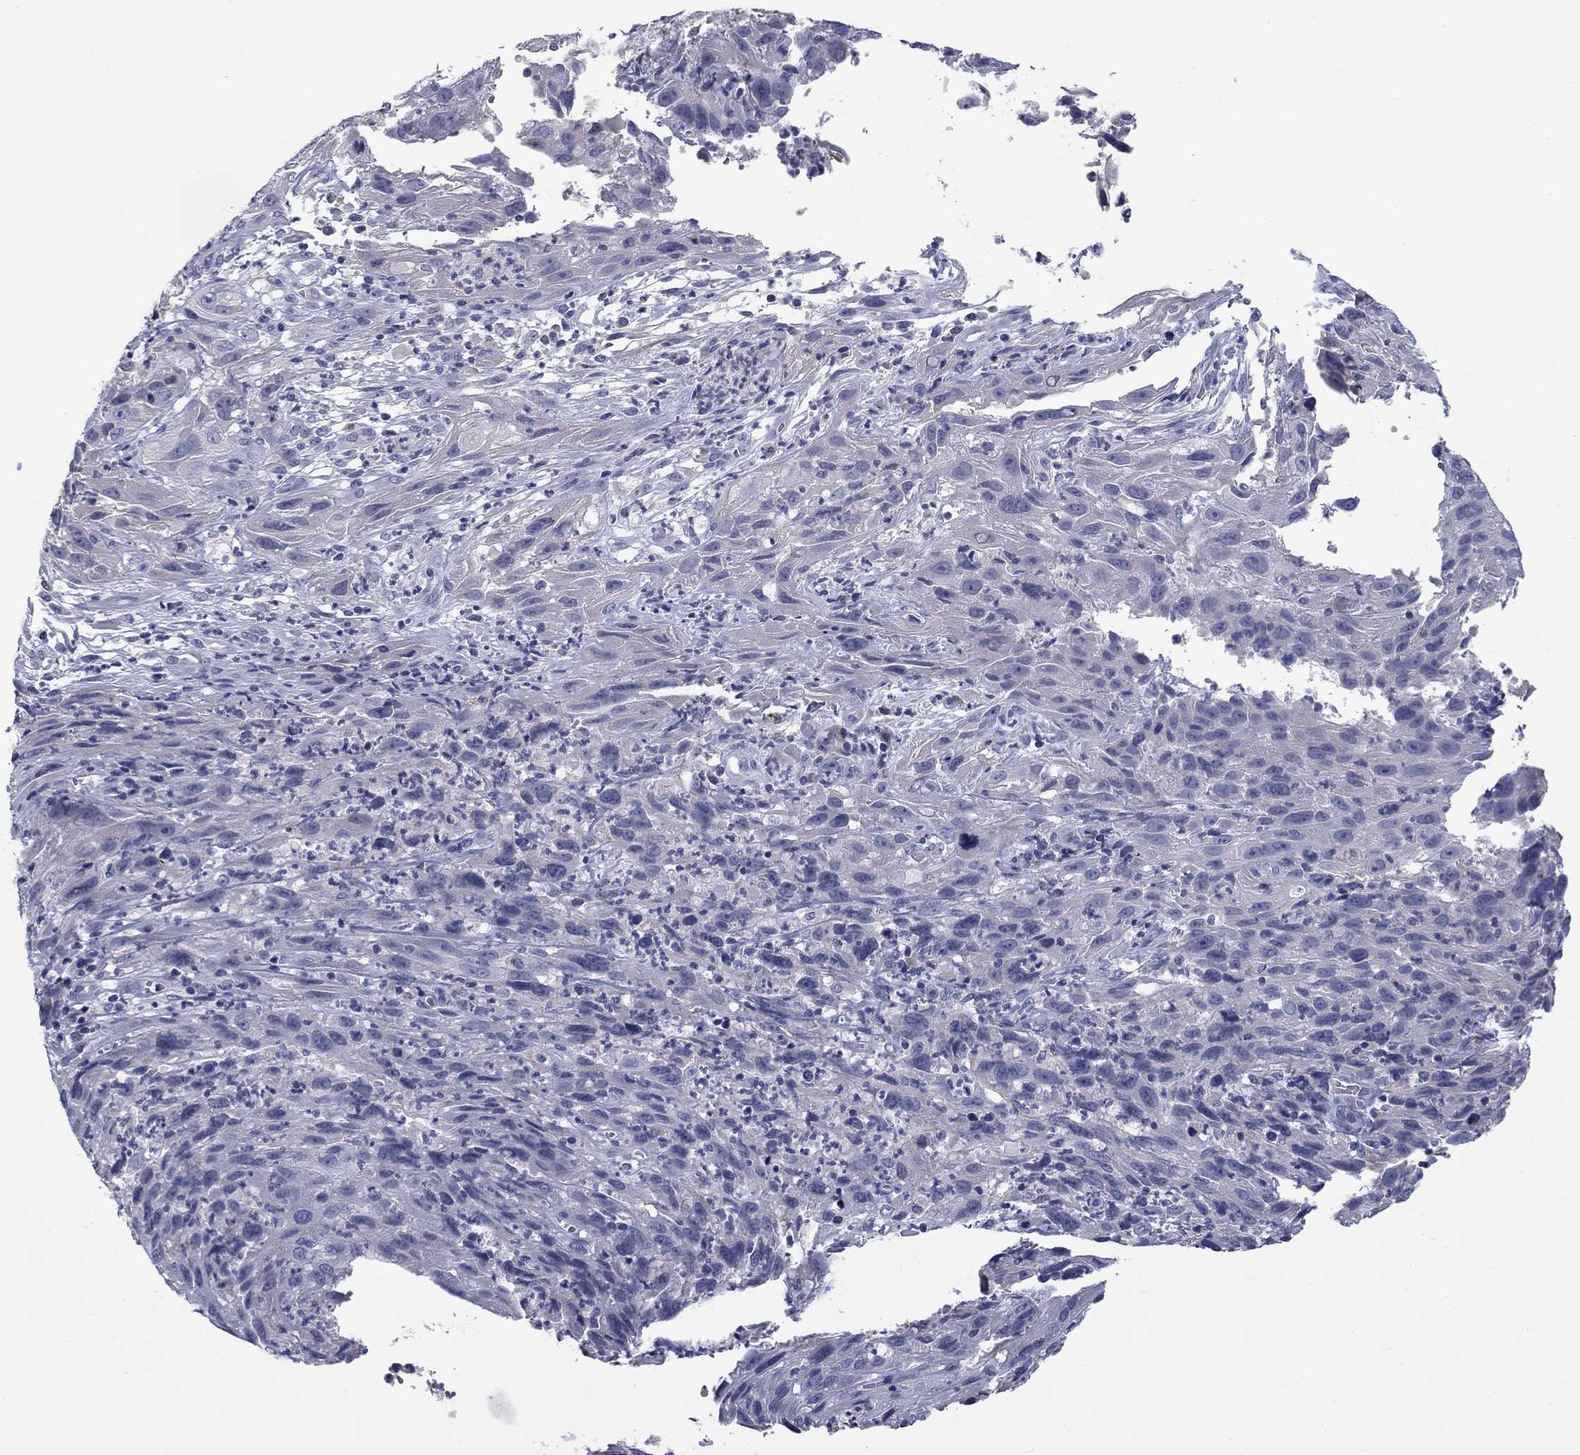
{"staining": {"intensity": "negative", "quantity": "none", "location": "none"}, "tissue": "cervical cancer", "cell_type": "Tumor cells", "image_type": "cancer", "snomed": [{"axis": "morphology", "description": "Squamous cell carcinoma, NOS"}, {"axis": "topography", "description": "Cervix"}], "caption": "A histopathology image of human squamous cell carcinoma (cervical) is negative for staining in tumor cells. Nuclei are stained in blue.", "gene": "FRK", "patient": {"sex": "female", "age": 32}}